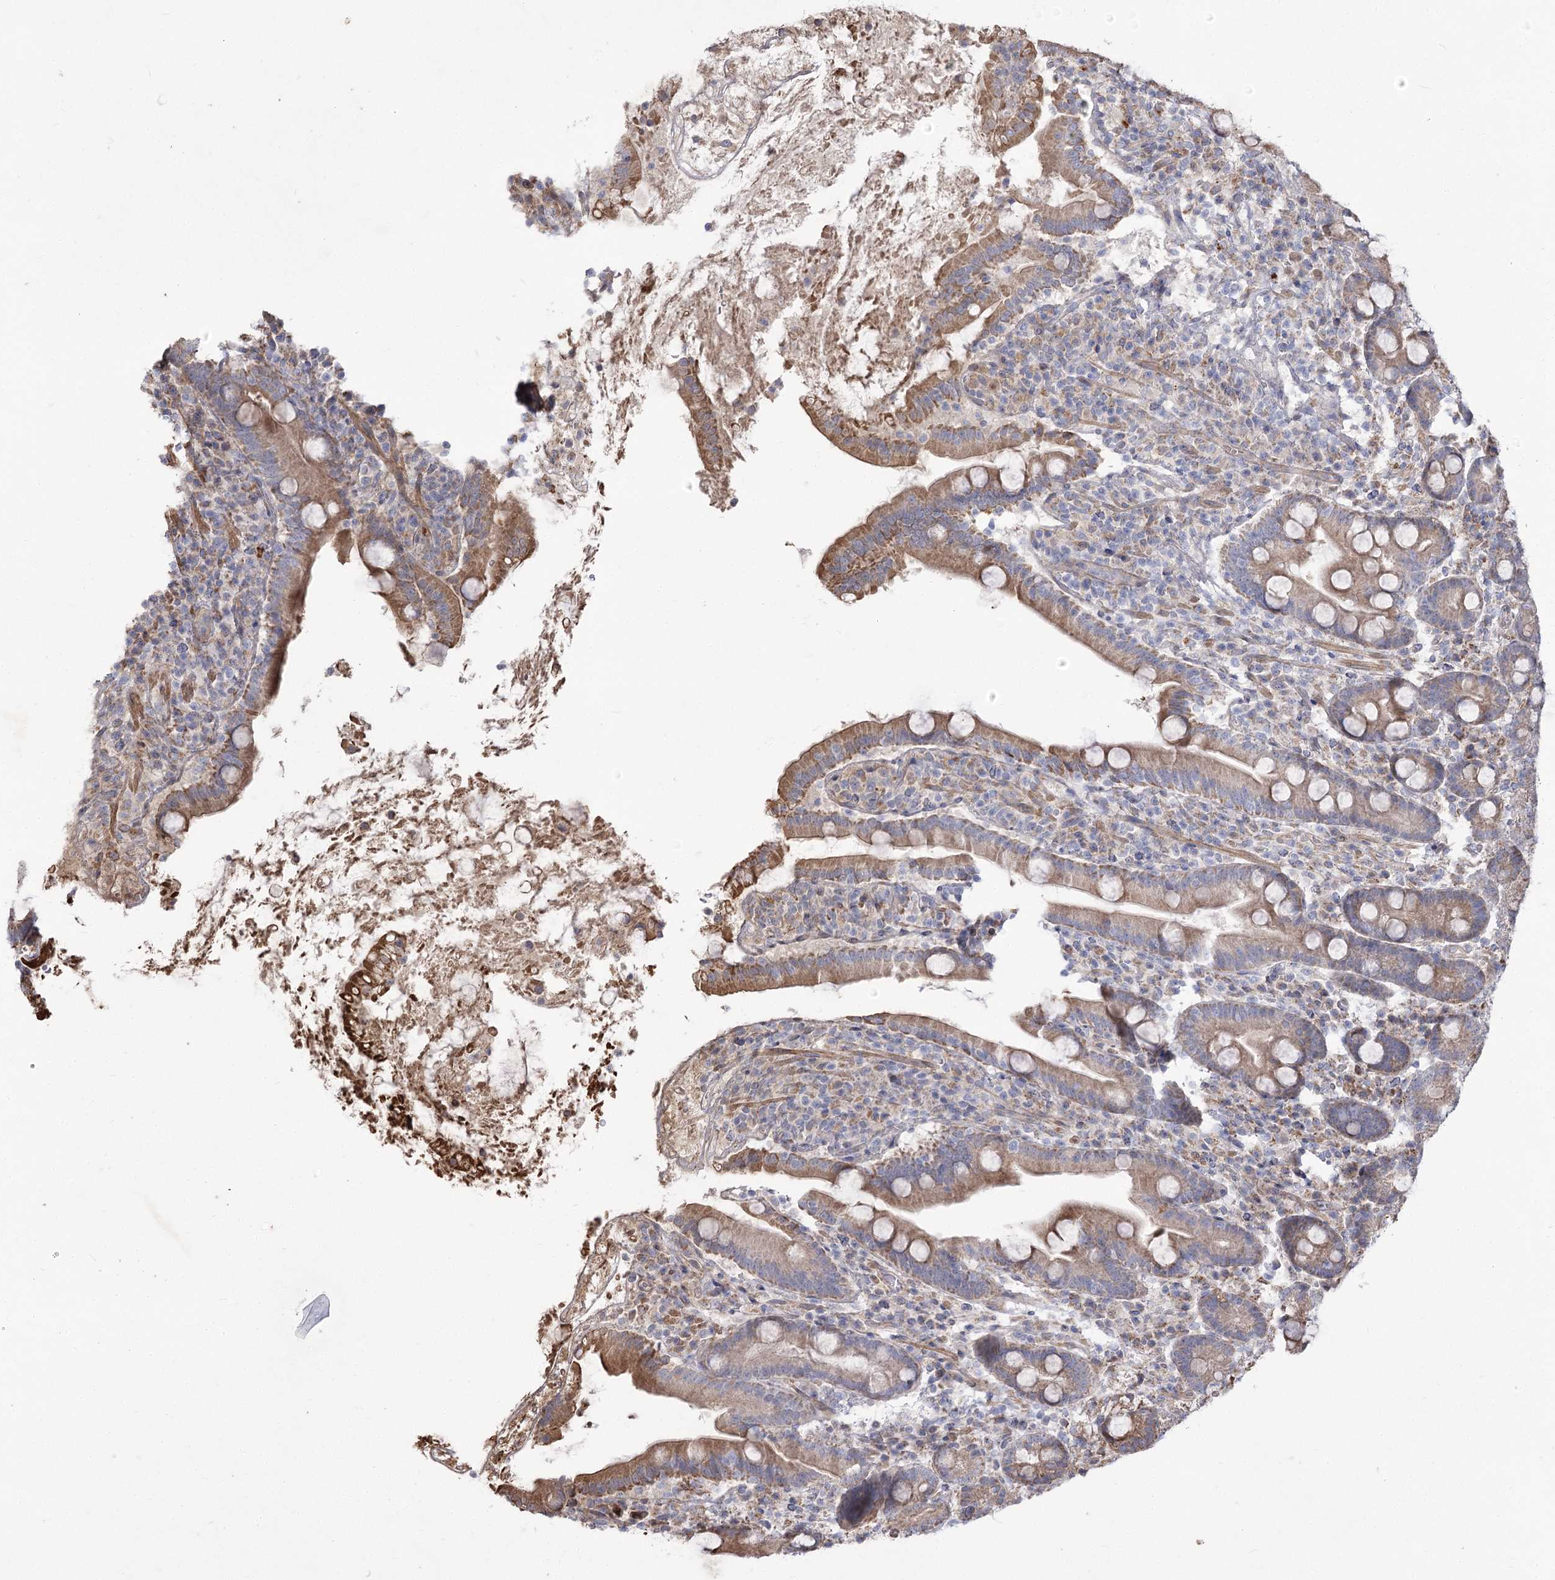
{"staining": {"intensity": "moderate", "quantity": "25%-75%", "location": "cytoplasmic/membranous"}, "tissue": "duodenum", "cell_type": "Glandular cells", "image_type": "normal", "snomed": [{"axis": "morphology", "description": "Normal tissue, NOS"}, {"axis": "topography", "description": "Duodenum"}], "caption": "This is a histology image of immunohistochemistry staining of benign duodenum, which shows moderate positivity in the cytoplasmic/membranous of glandular cells.", "gene": "RNF24", "patient": {"sex": "male", "age": 35}}